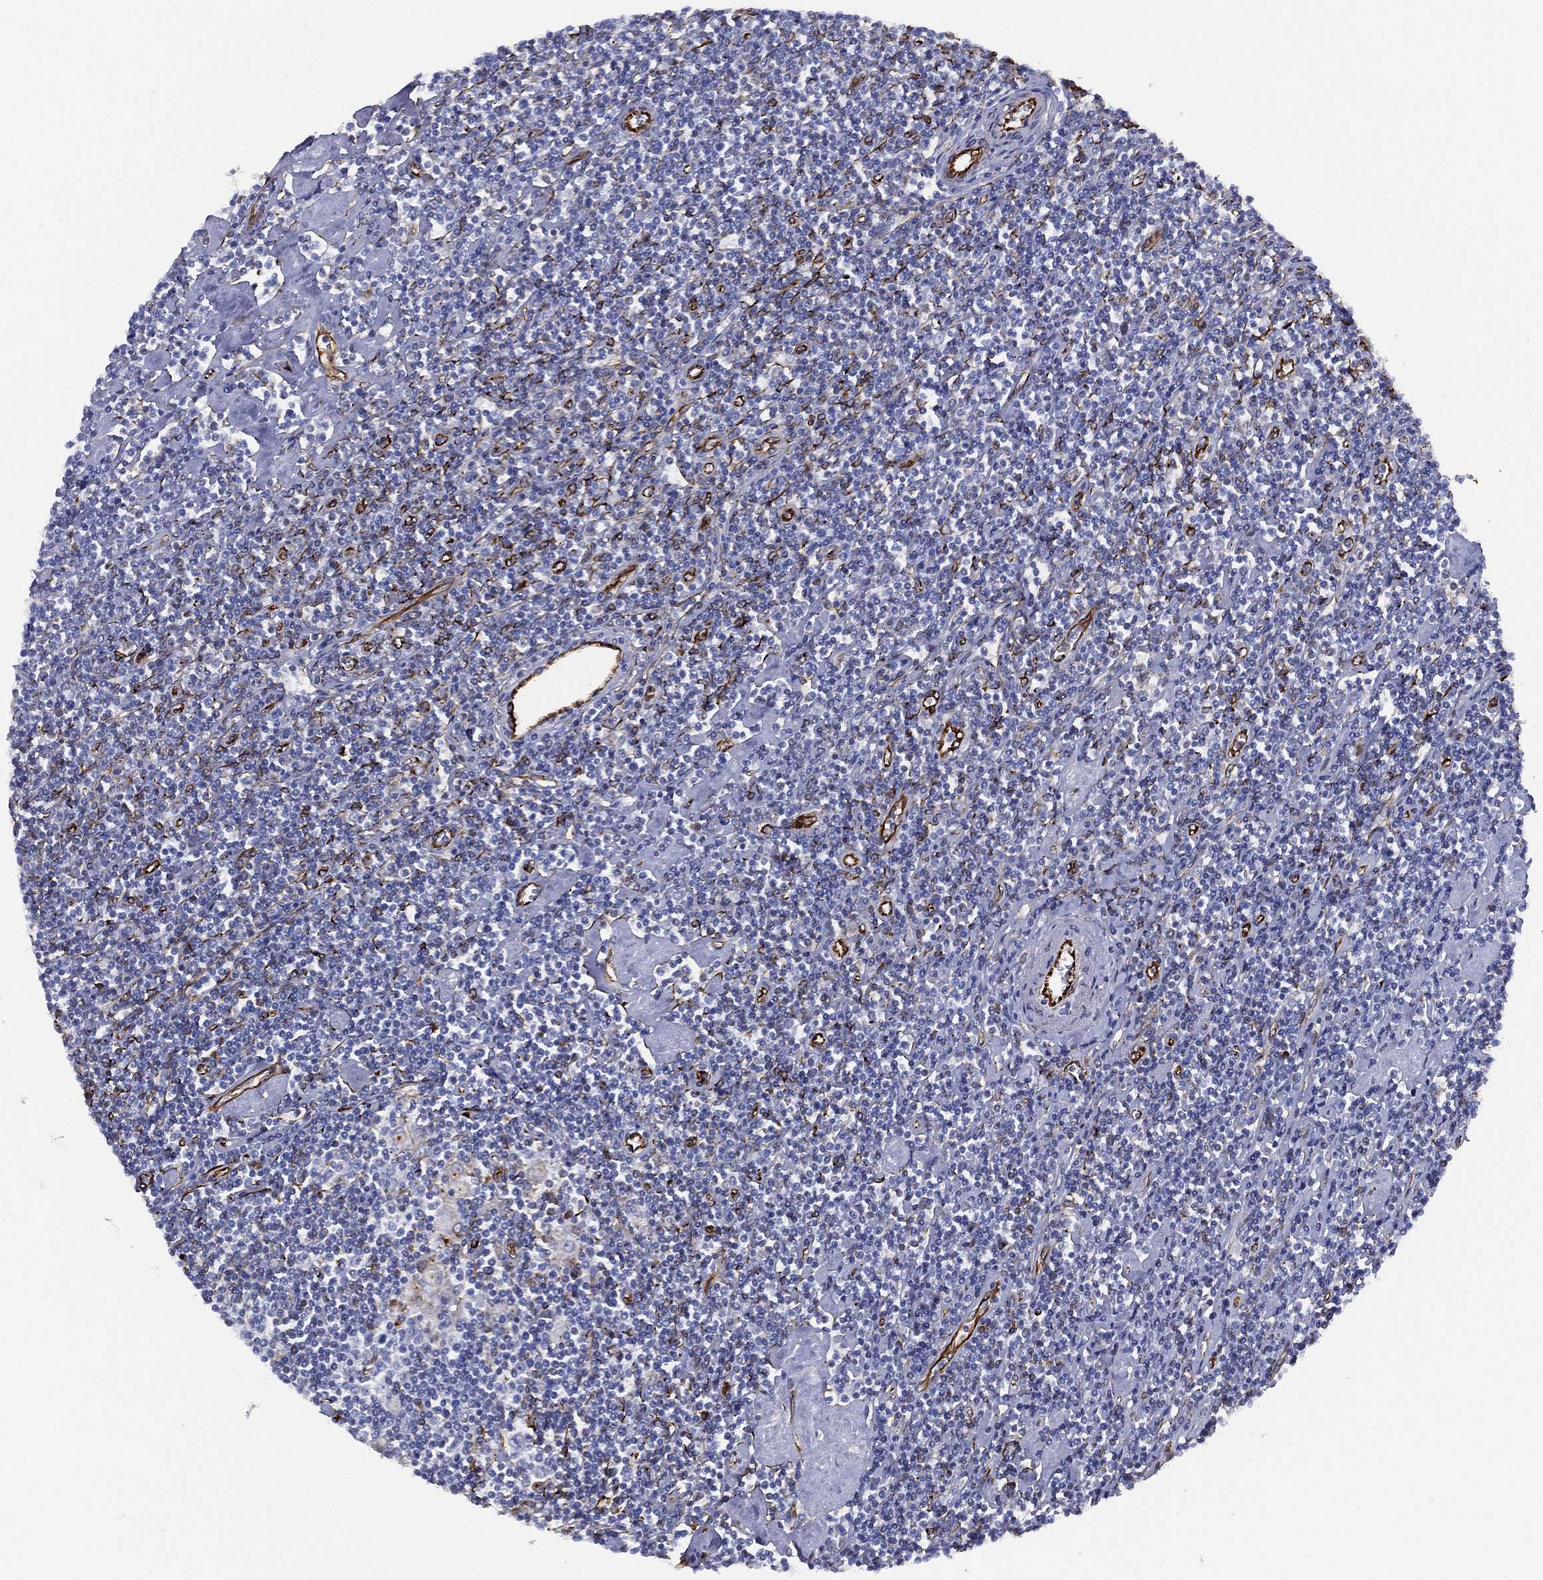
{"staining": {"intensity": "negative", "quantity": "none", "location": "none"}, "tissue": "lymphoma", "cell_type": "Tumor cells", "image_type": "cancer", "snomed": [{"axis": "morphology", "description": "Hodgkin's disease, NOS"}, {"axis": "topography", "description": "Lymph node"}], "caption": "Tumor cells are negative for brown protein staining in Hodgkin's disease. The staining was performed using DAB (3,3'-diaminobenzidine) to visualize the protein expression in brown, while the nuclei were stained in blue with hematoxylin (Magnification: 20x).", "gene": "MAS1", "patient": {"sex": "male", "age": 40}}